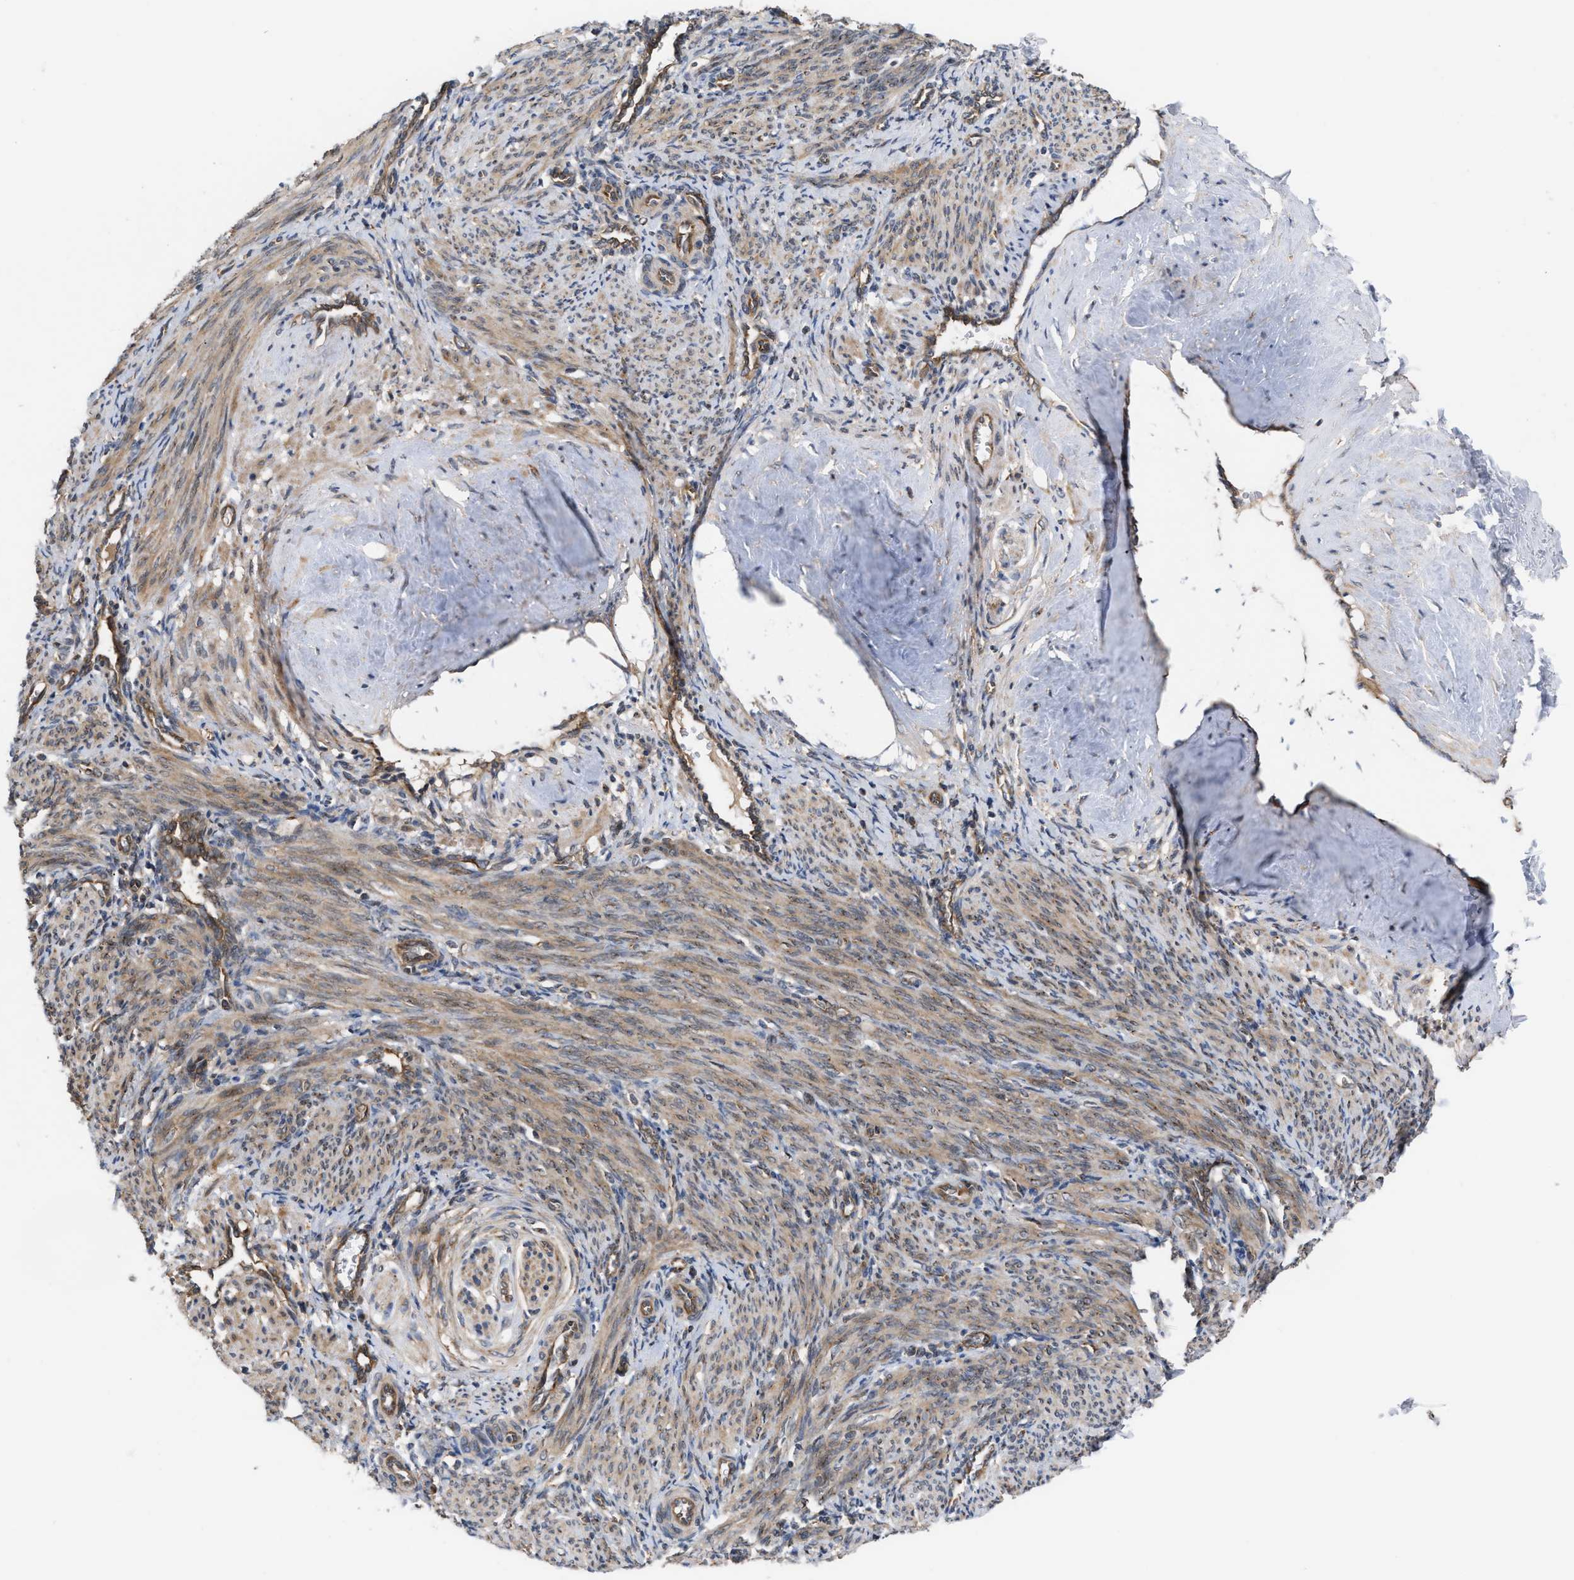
{"staining": {"intensity": "moderate", "quantity": ">75%", "location": "cytoplasmic/membranous"}, "tissue": "smooth muscle", "cell_type": "Smooth muscle cells", "image_type": "normal", "snomed": [{"axis": "morphology", "description": "Normal tissue, NOS"}, {"axis": "topography", "description": "Endometrium"}], "caption": "Immunohistochemistry (IHC) photomicrograph of benign smooth muscle stained for a protein (brown), which reveals medium levels of moderate cytoplasmic/membranous expression in approximately >75% of smooth muscle cells.", "gene": "LAPTM4B", "patient": {"sex": "female", "age": 33}}